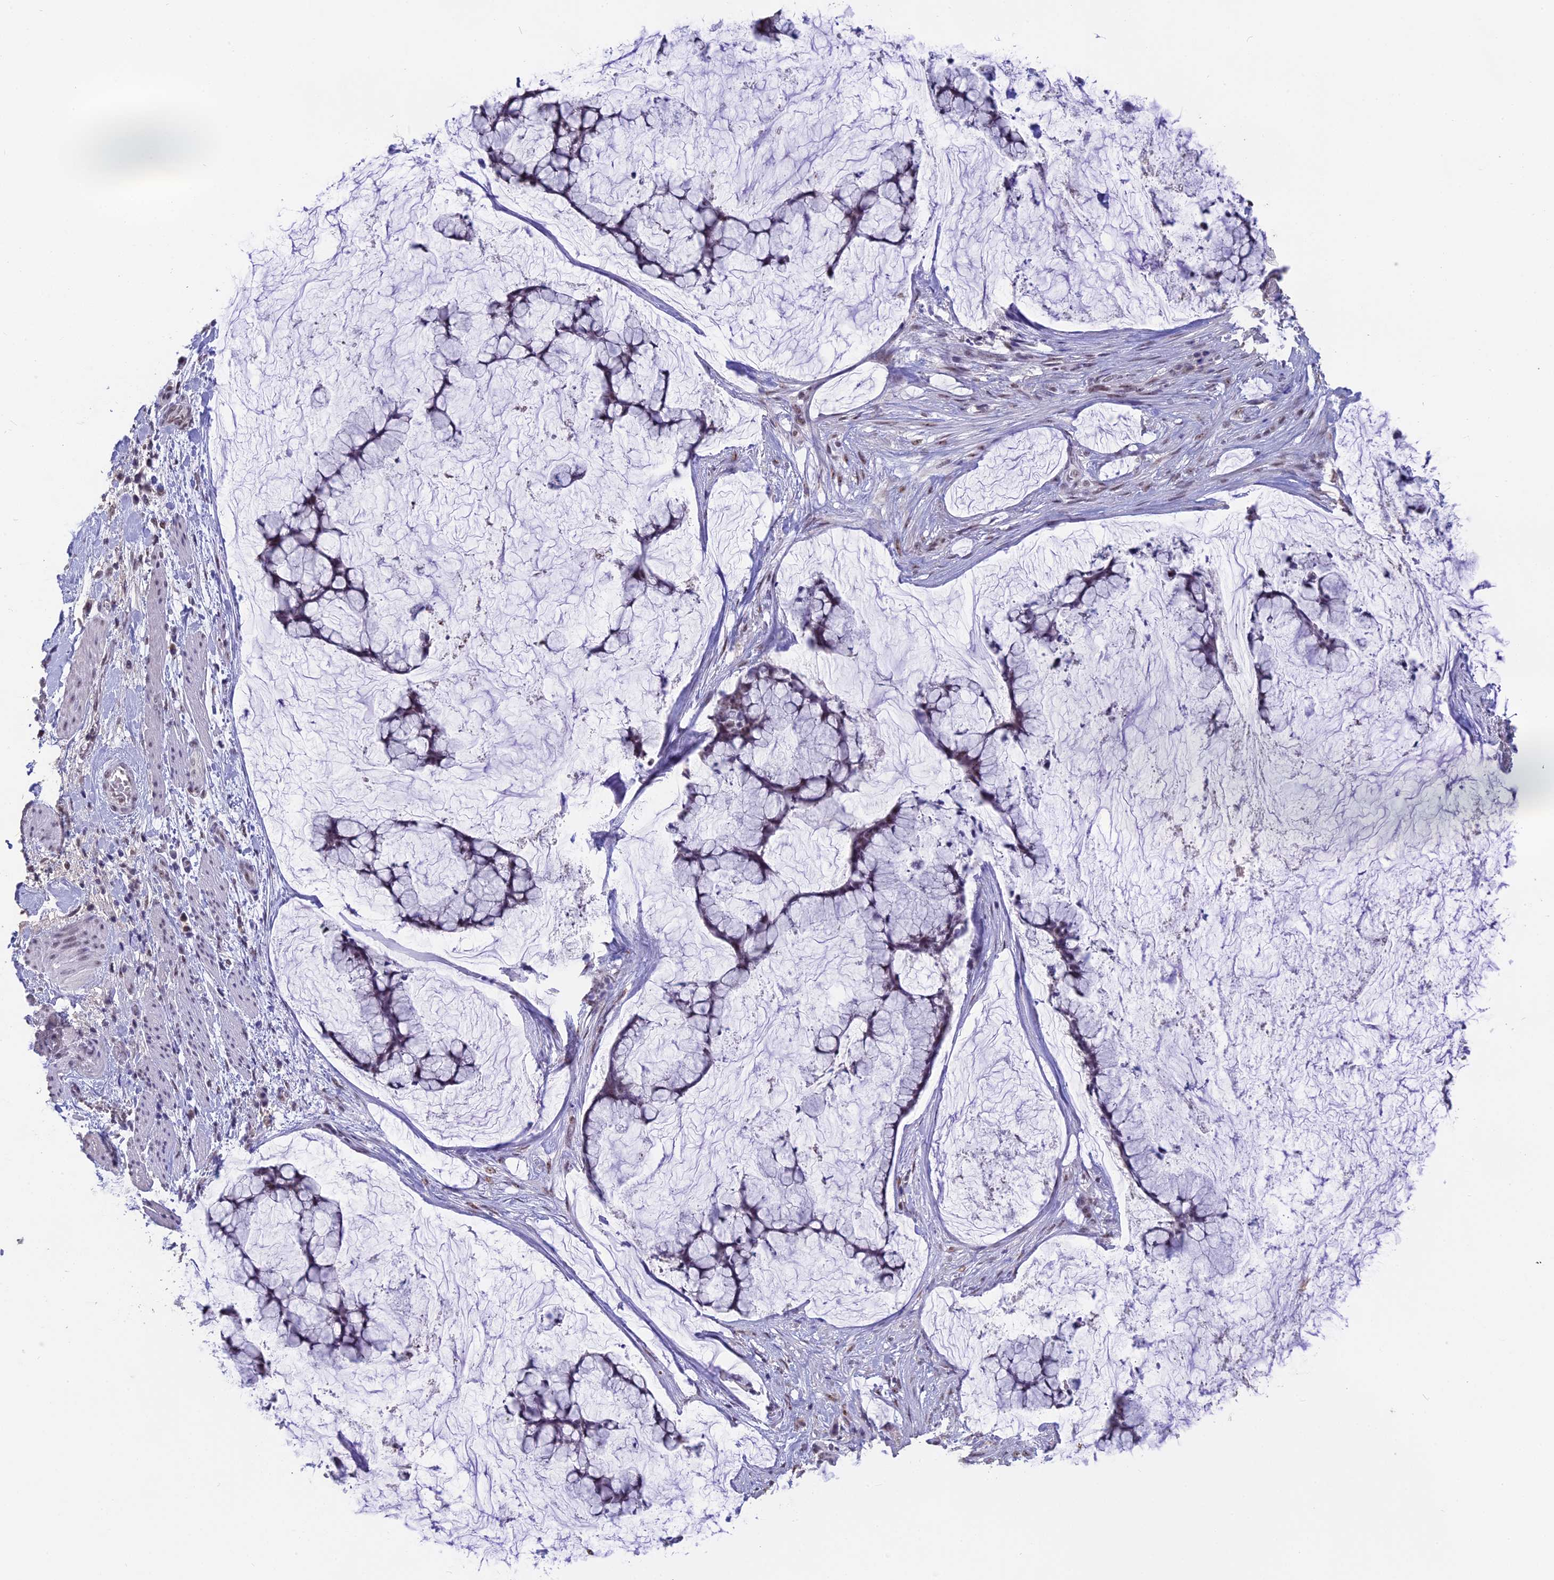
{"staining": {"intensity": "weak", "quantity": "25%-75%", "location": "nuclear"}, "tissue": "ovarian cancer", "cell_type": "Tumor cells", "image_type": "cancer", "snomed": [{"axis": "morphology", "description": "Cystadenocarcinoma, mucinous, NOS"}, {"axis": "topography", "description": "Ovary"}], "caption": "Ovarian mucinous cystadenocarcinoma was stained to show a protein in brown. There is low levels of weak nuclear staining in approximately 25%-75% of tumor cells.", "gene": "SETD2", "patient": {"sex": "female", "age": 42}}